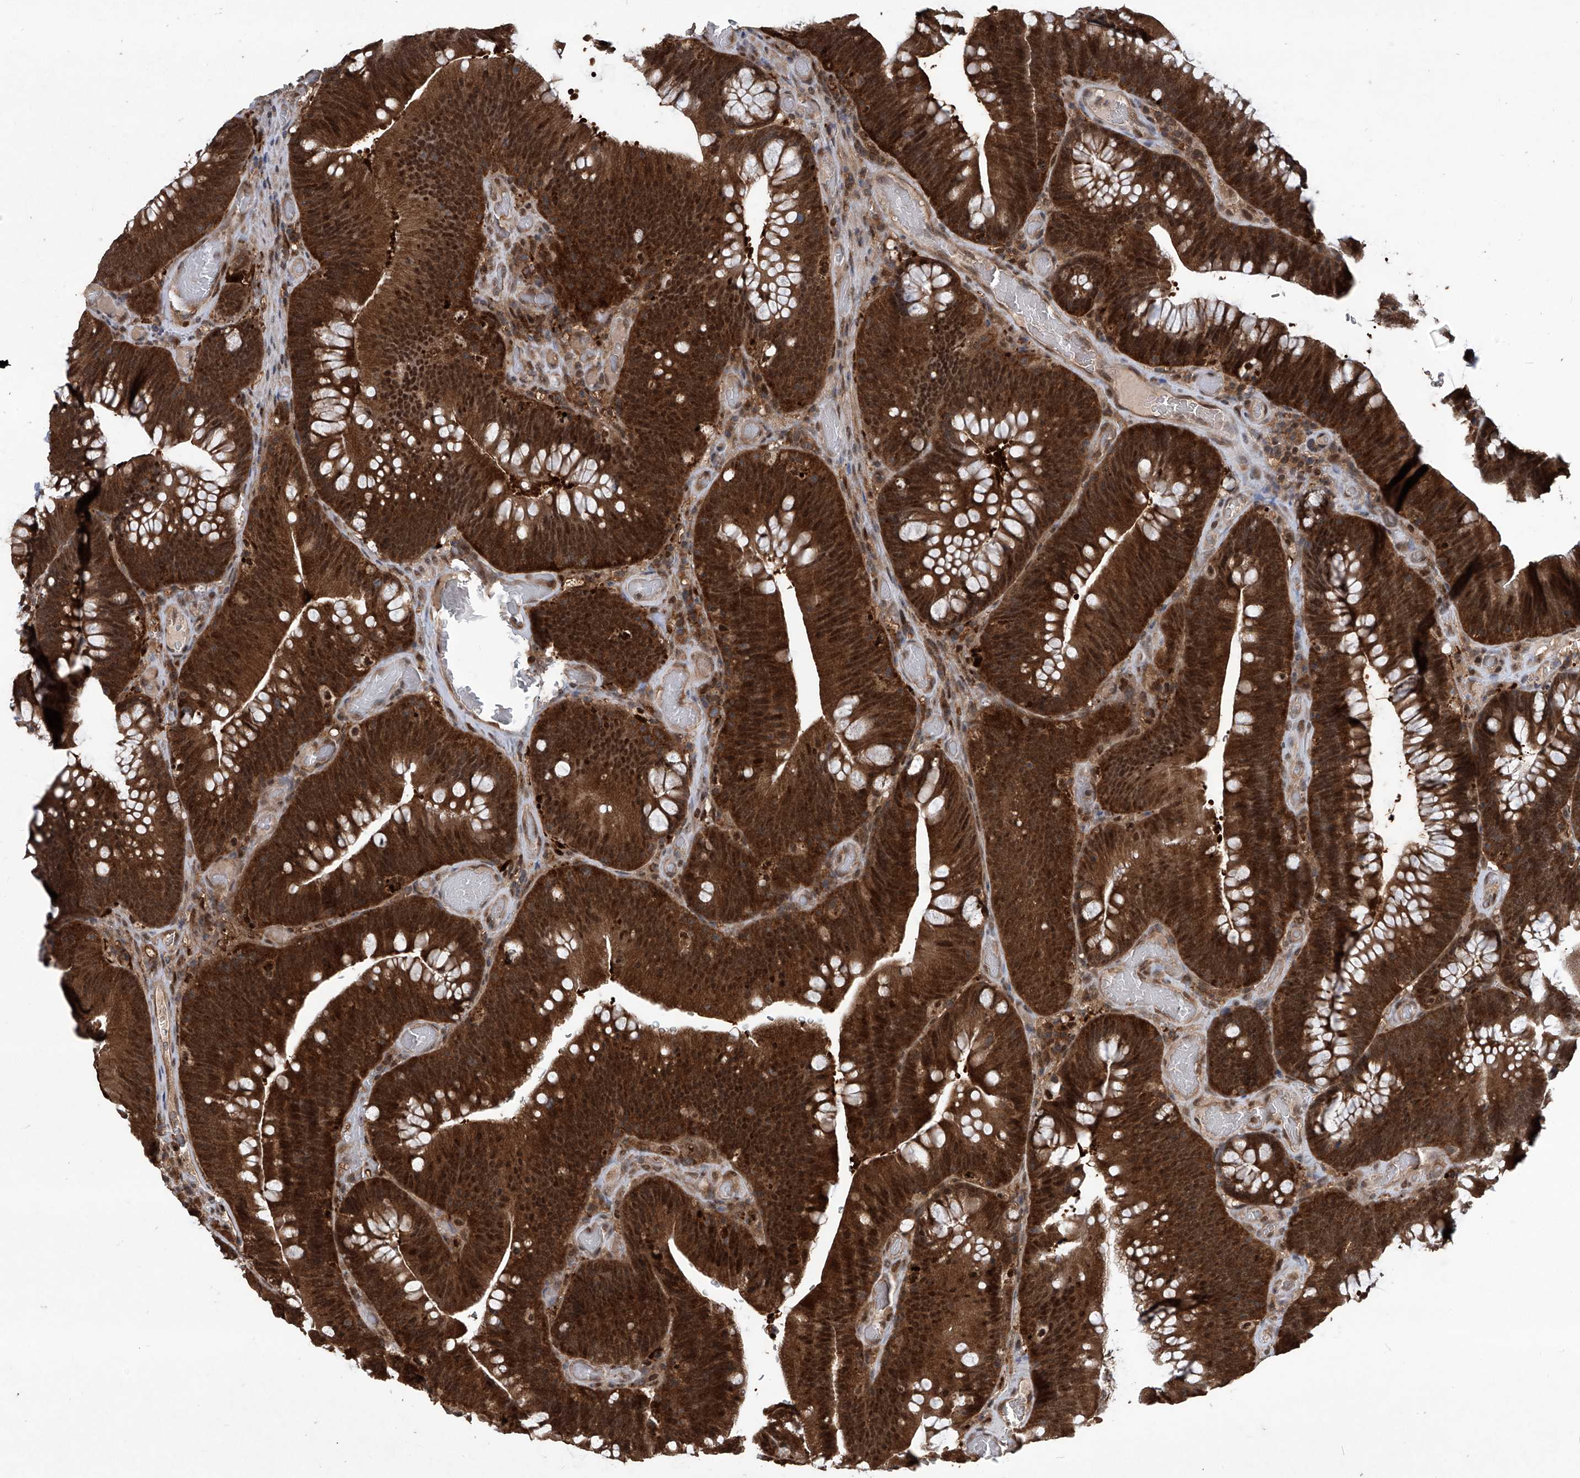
{"staining": {"intensity": "strong", "quantity": ">75%", "location": "cytoplasmic/membranous,nuclear"}, "tissue": "colorectal cancer", "cell_type": "Tumor cells", "image_type": "cancer", "snomed": [{"axis": "morphology", "description": "Normal tissue, NOS"}, {"axis": "topography", "description": "Colon"}], "caption": "Immunohistochemical staining of colorectal cancer reveals strong cytoplasmic/membranous and nuclear protein expression in approximately >75% of tumor cells.", "gene": "PSMB1", "patient": {"sex": "female", "age": 82}}